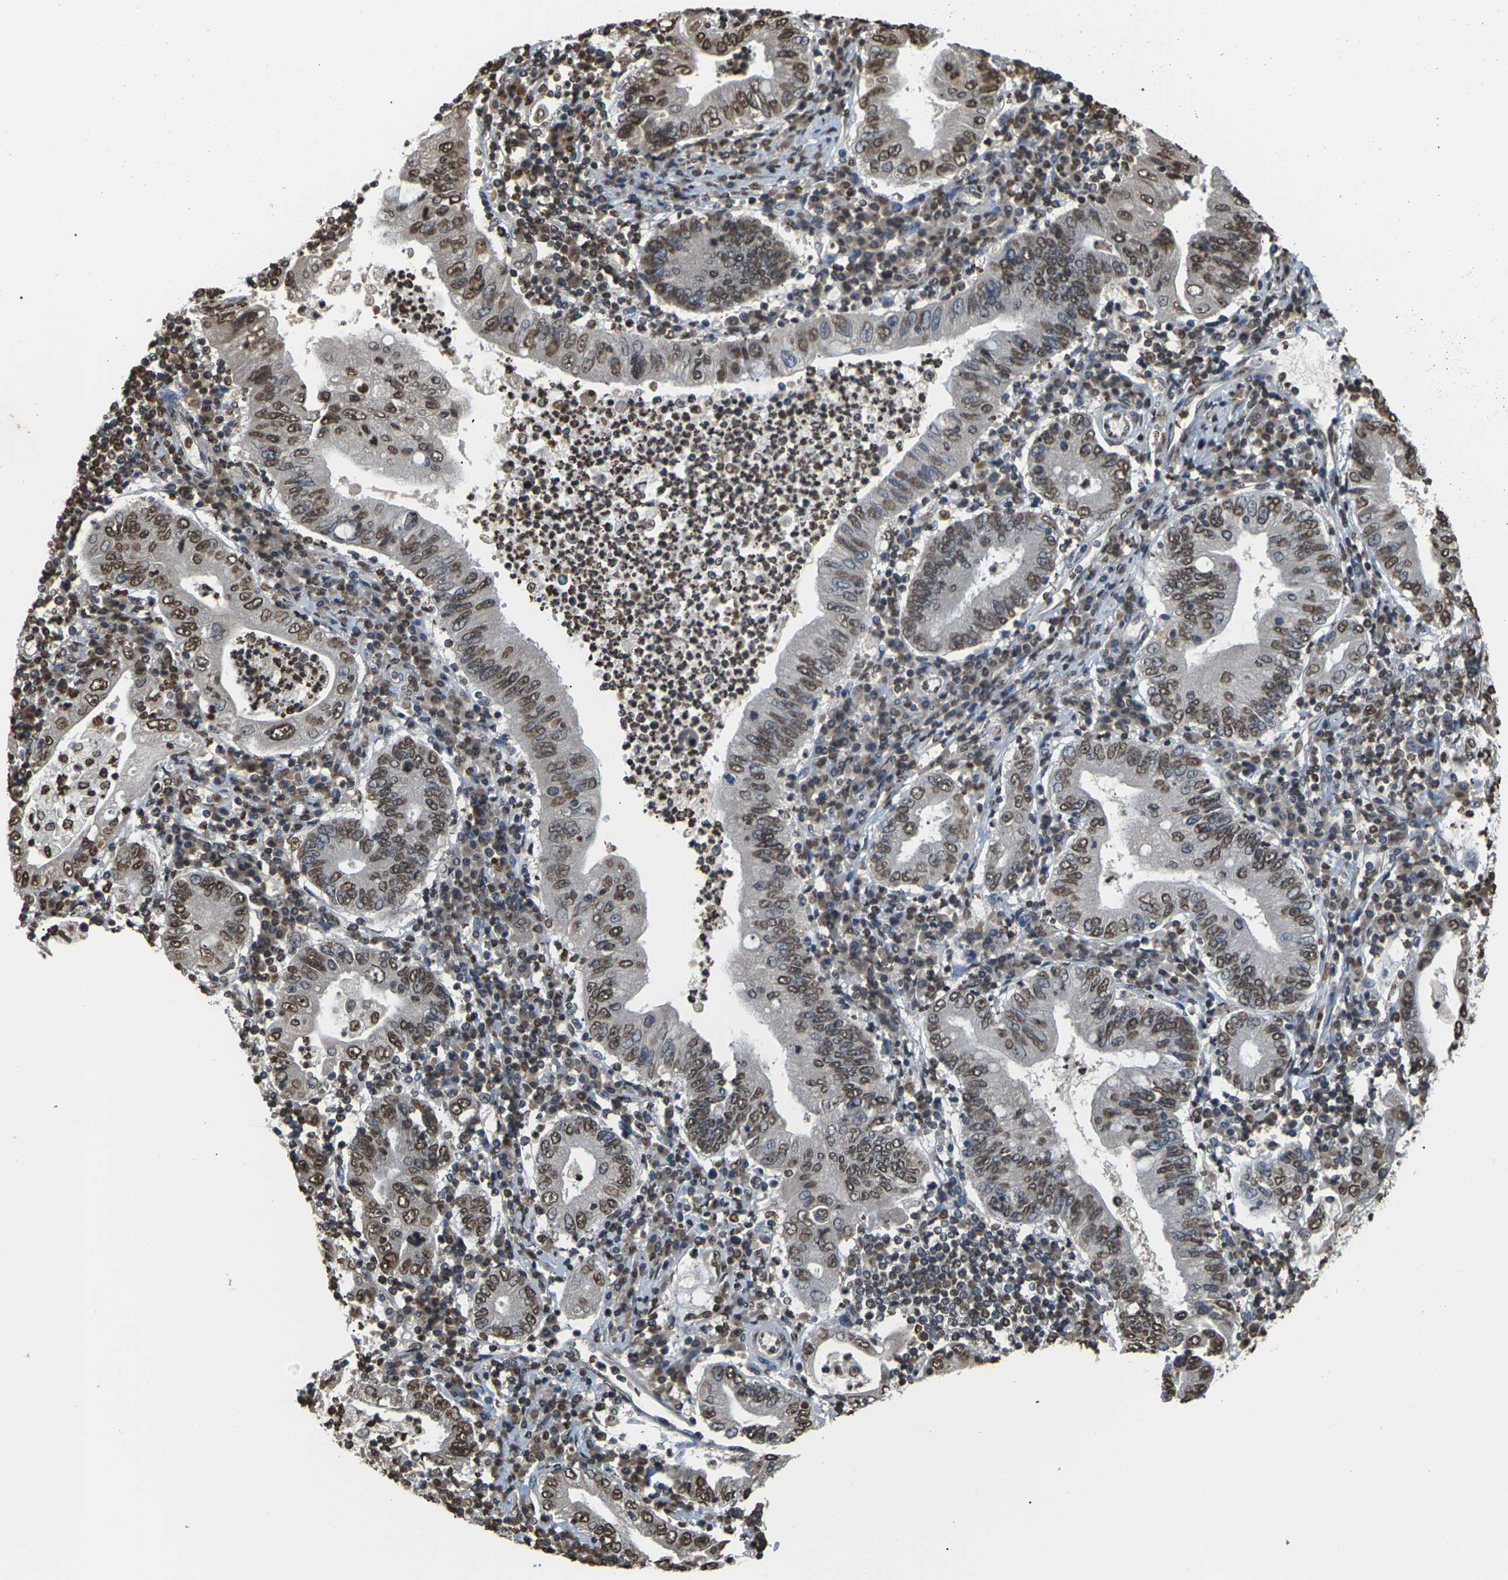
{"staining": {"intensity": "moderate", "quantity": ">75%", "location": "nuclear"}, "tissue": "stomach cancer", "cell_type": "Tumor cells", "image_type": "cancer", "snomed": [{"axis": "morphology", "description": "Normal tissue, NOS"}, {"axis": "morphology", "description": "Adenocarcinoma, NOS"}, {"axis": "topography", "description": "Esophagus"}, {"axis": "topography", "description": "Stomach, upper"}, {"axis": "topography", "description": "Peripheral nerve tissue"}], "caption": "Protein expression analysis of human stomach cancer reveals moderate nuclear positivity in approximately >75% of tumor cells. Immunohistochemistry stains the protein in brown and the nuclei are stained blue.", "gene": "EMSY", "patient": {"sex": "male", "age": 62}}